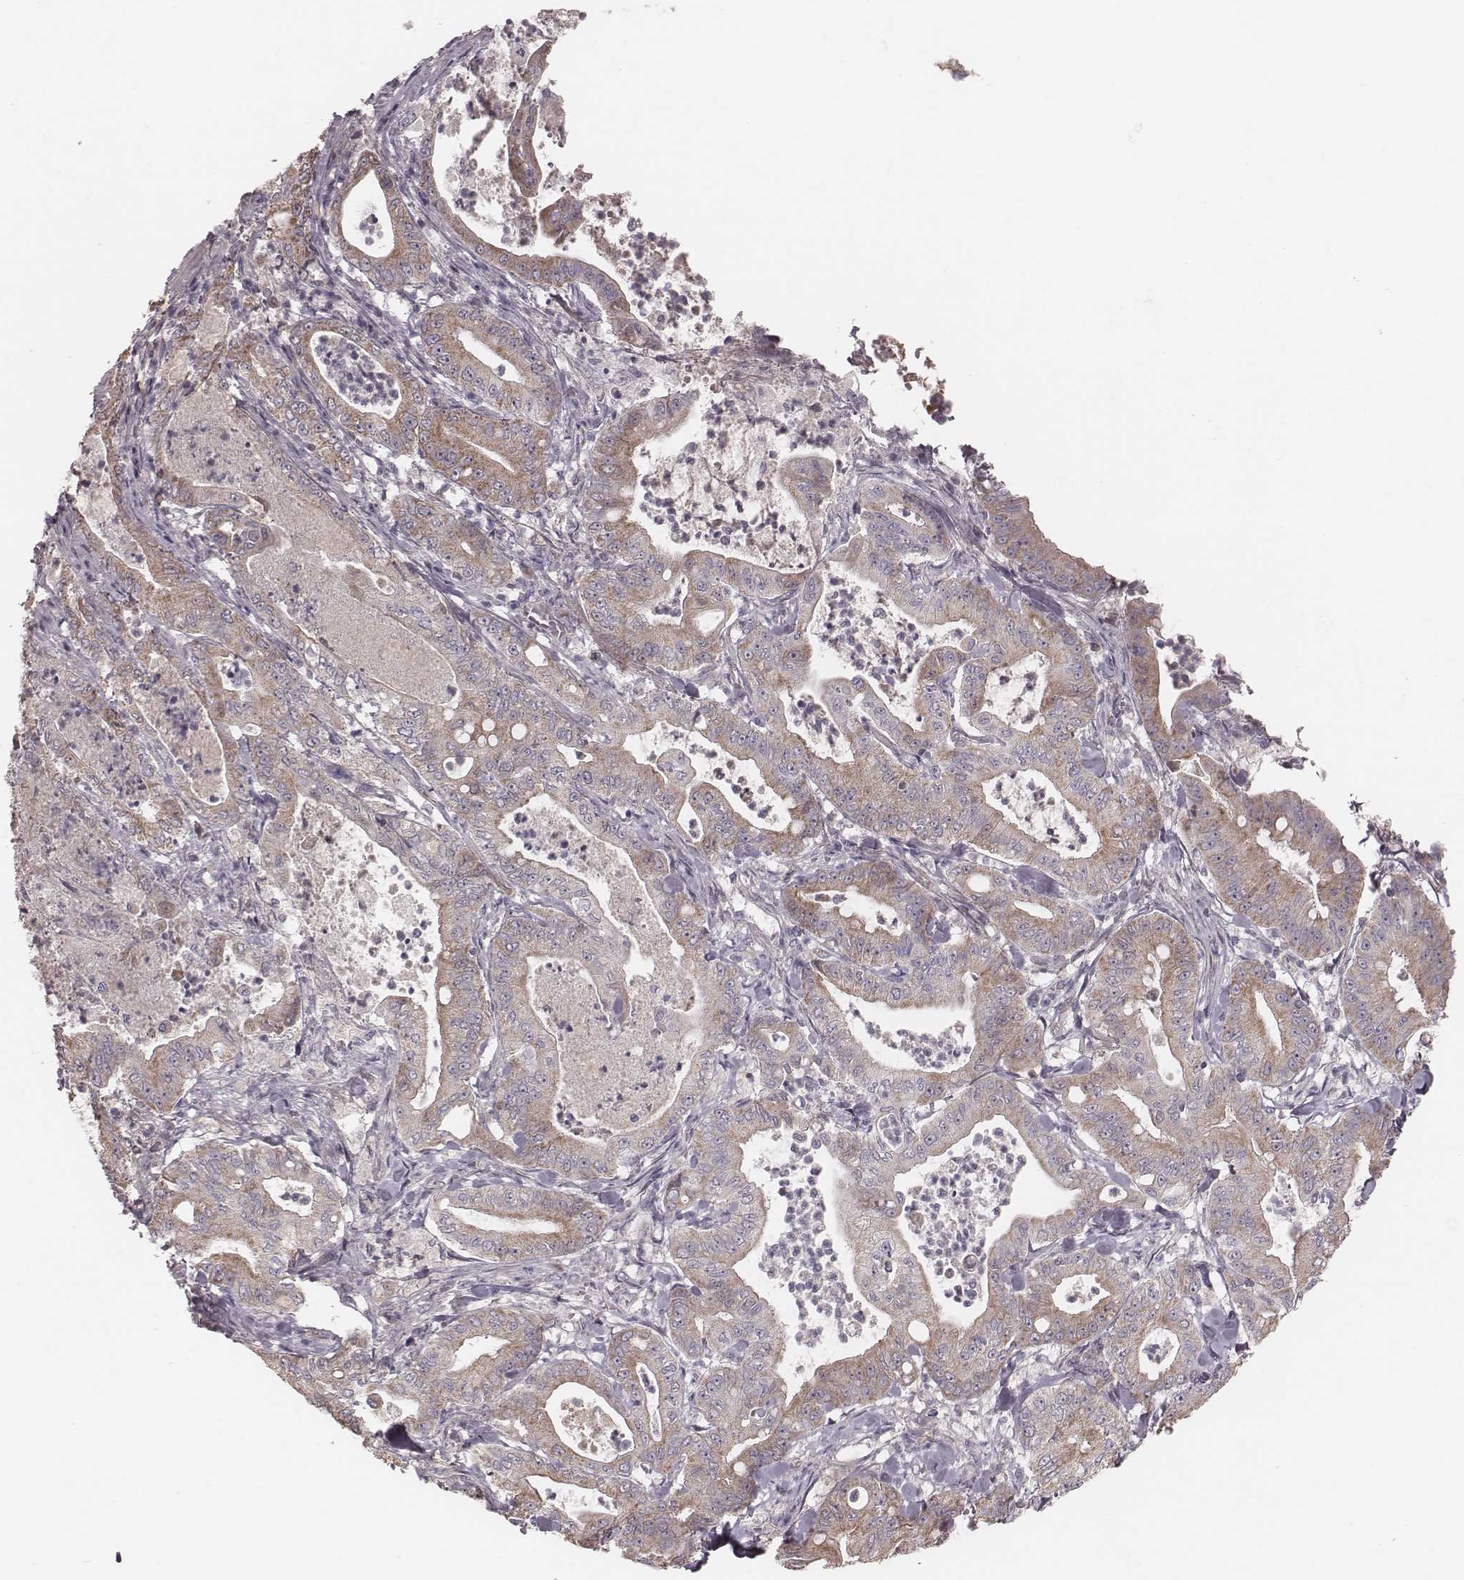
{"staining": {"intensity": "moderate", "quantity": "25%-75%", "location": "cytoplasmic/membranous"}, "tissue": "pancreatic cancer", "cell_type": "Tumor cells", "image_type": "cancer", "snomed": [{"axis": "morphology", "description": "Adenocarcinoma, NOS"}, {"axis": "topography", "description": "Pancreas"}], "caption": "The photomicrograph displays a brown stain indicating the presence of a protein in the cytoplasmic/membranous of tumor cells in pancreatic cancer (adenocarcinoma). (IHC, brightfield microscopy, high magnification).", "gene": "MRPS27", "patient": {"sex": "male", "age": 71}}